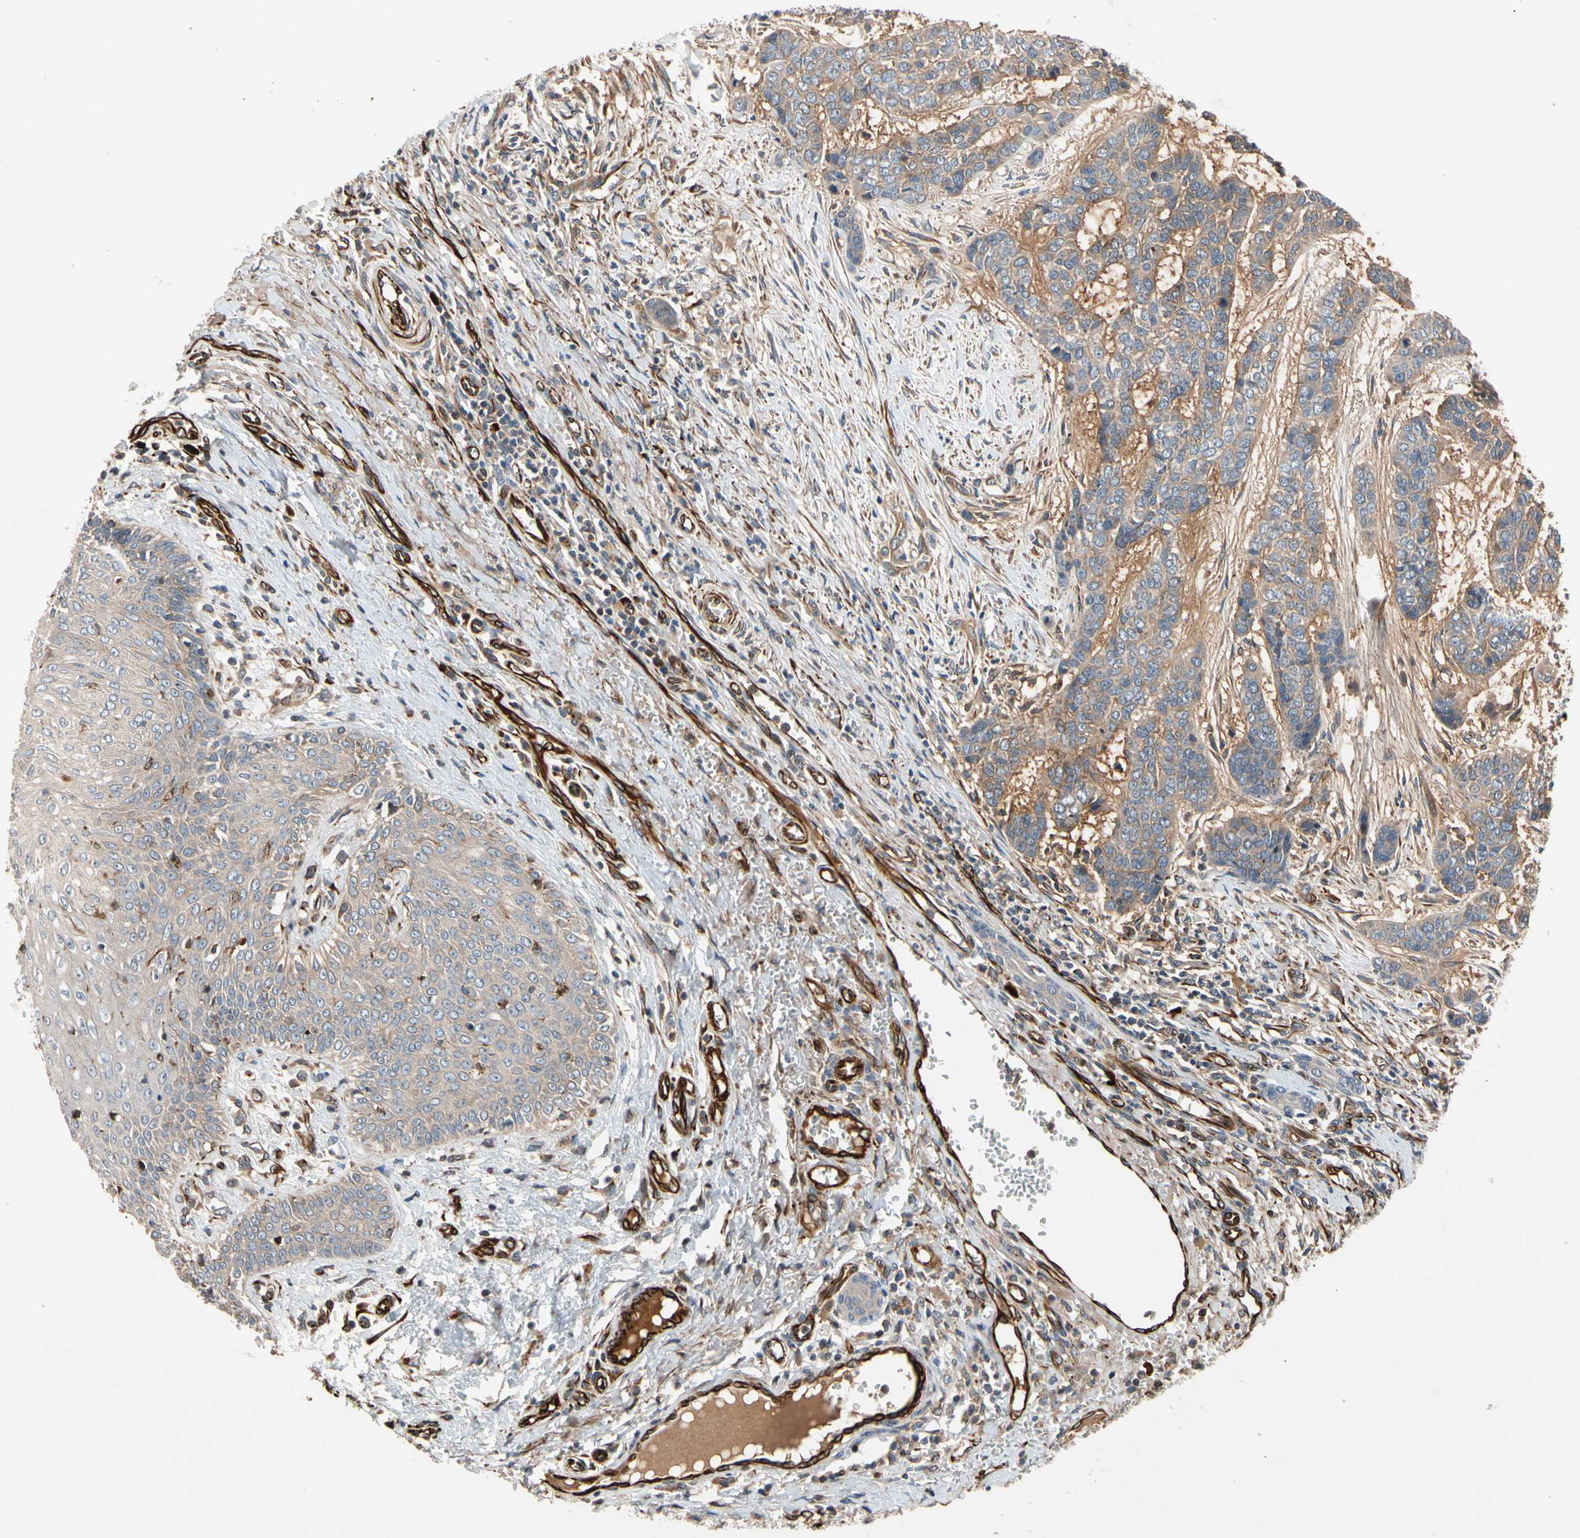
{"staining": {"intensity": "moderate", "quantity": ">75%", "location": "cytoplasmic/membranous"}, "tissue": "skin cancer", "cell_type": "Tumor cells", "image_type": "cancer", "snomed": [{"axis": "morphology", "description": "Basal cell carcinoma"}, {"axis": "topography", "description": "Skin"}], "caption": "DAB (3,3'-diaminobenzidine) immunohistochemical staining of basal cell carcinoma (skin) shows moderate cytoplasmic/membranous protein positivity in about >75% of tumor cells.", "gene": "FGD6", "patient": {"sex": "female", "age": 64}}